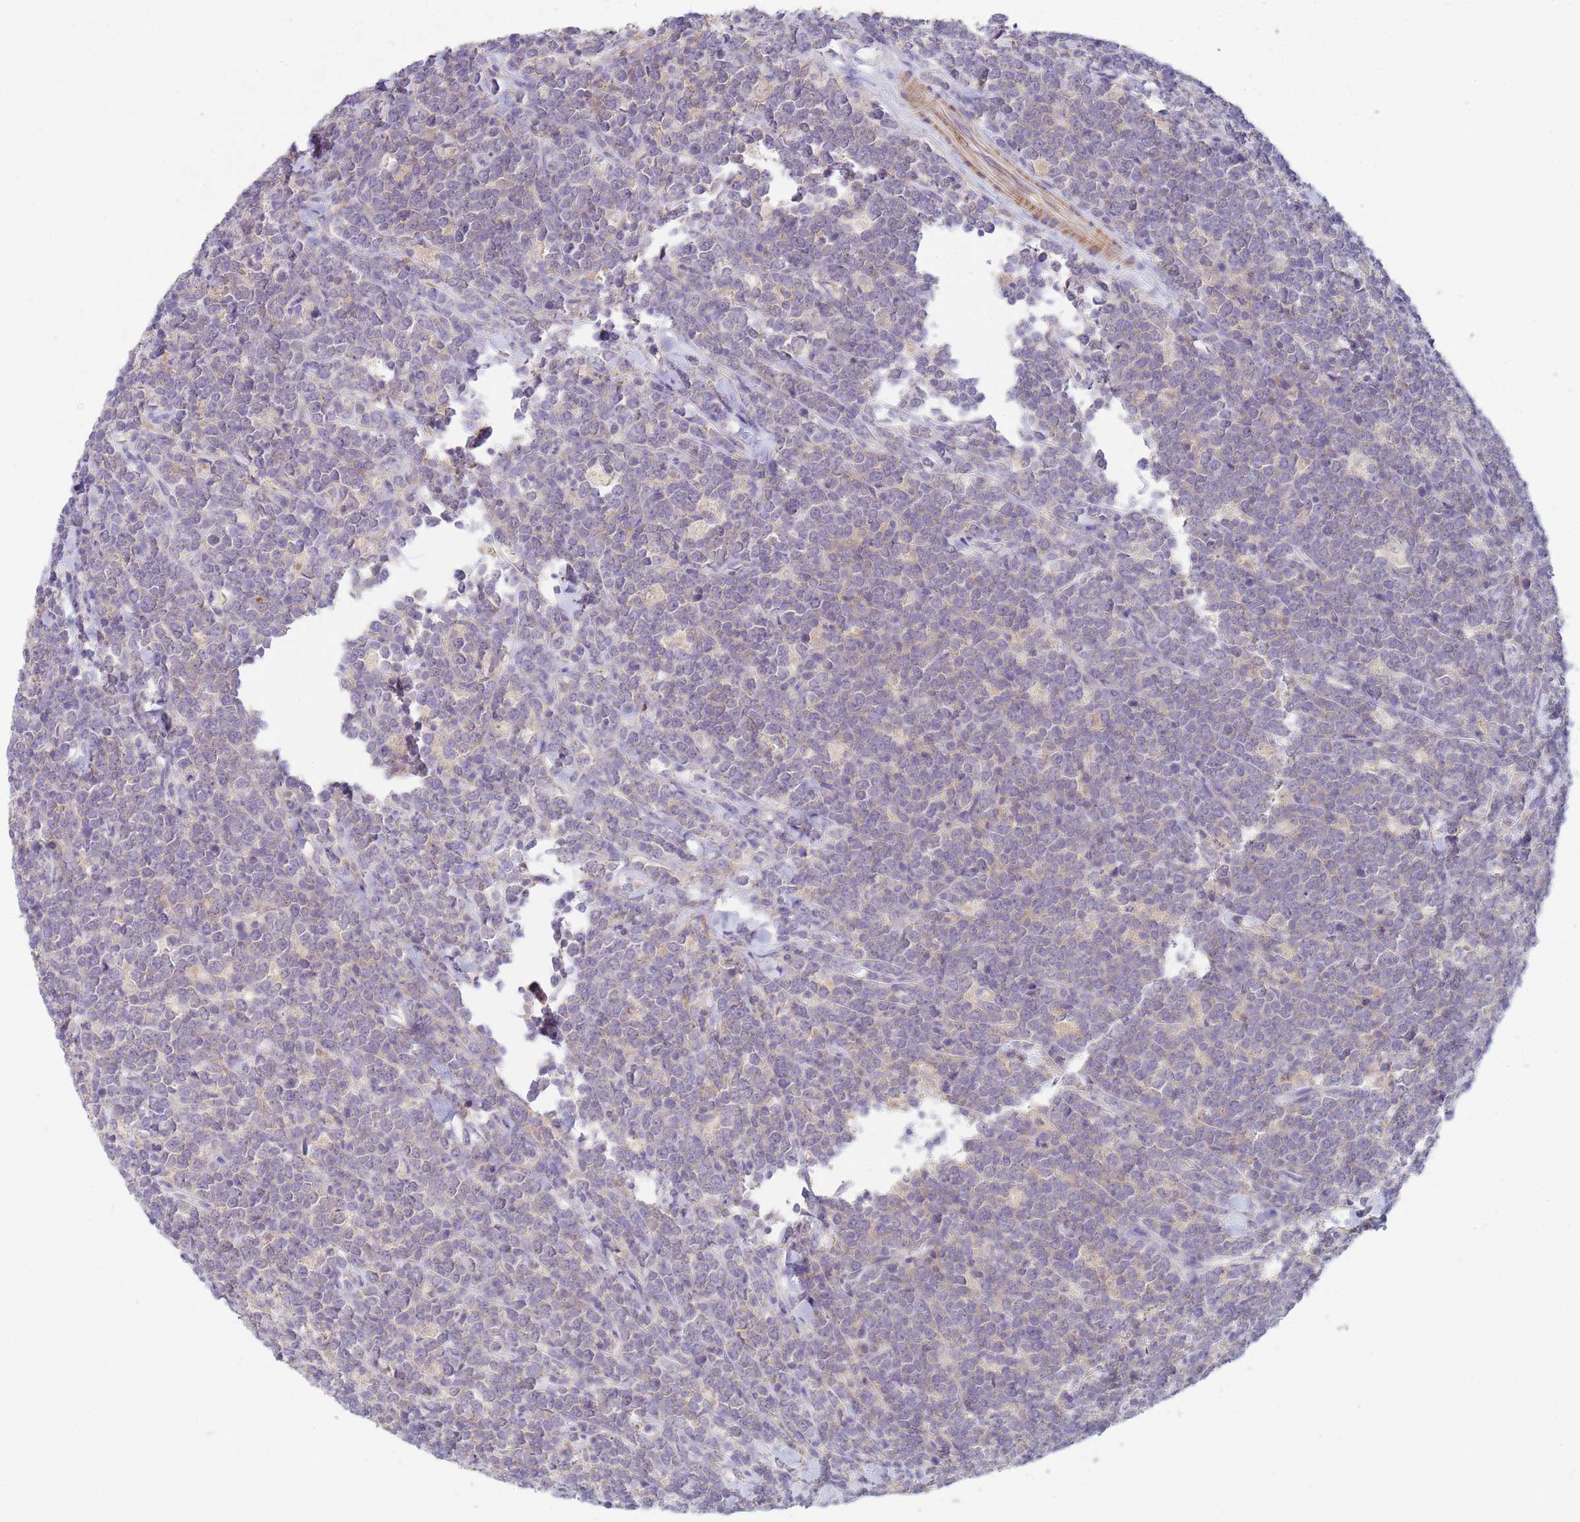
{"staining": {"intensity": "negative", "quantity": "none", "location": "none"}, "tissue": "lymphoma", "cell_type": "Tumor cells", "image_type": "cancer", "snomed": [{"axis": "morphology", "description": "Malignant lymphoma, non-Hodgkin's type, High grade"}, {"axis": "topography", "description": "Small intestine"}], "caption": "Lymphoma stained for a protein using immunohistochemistry (IHC) displays no staining tumor cells.", "gene": "KLHL13", "patient": {"sex": "male", "age": 8}}